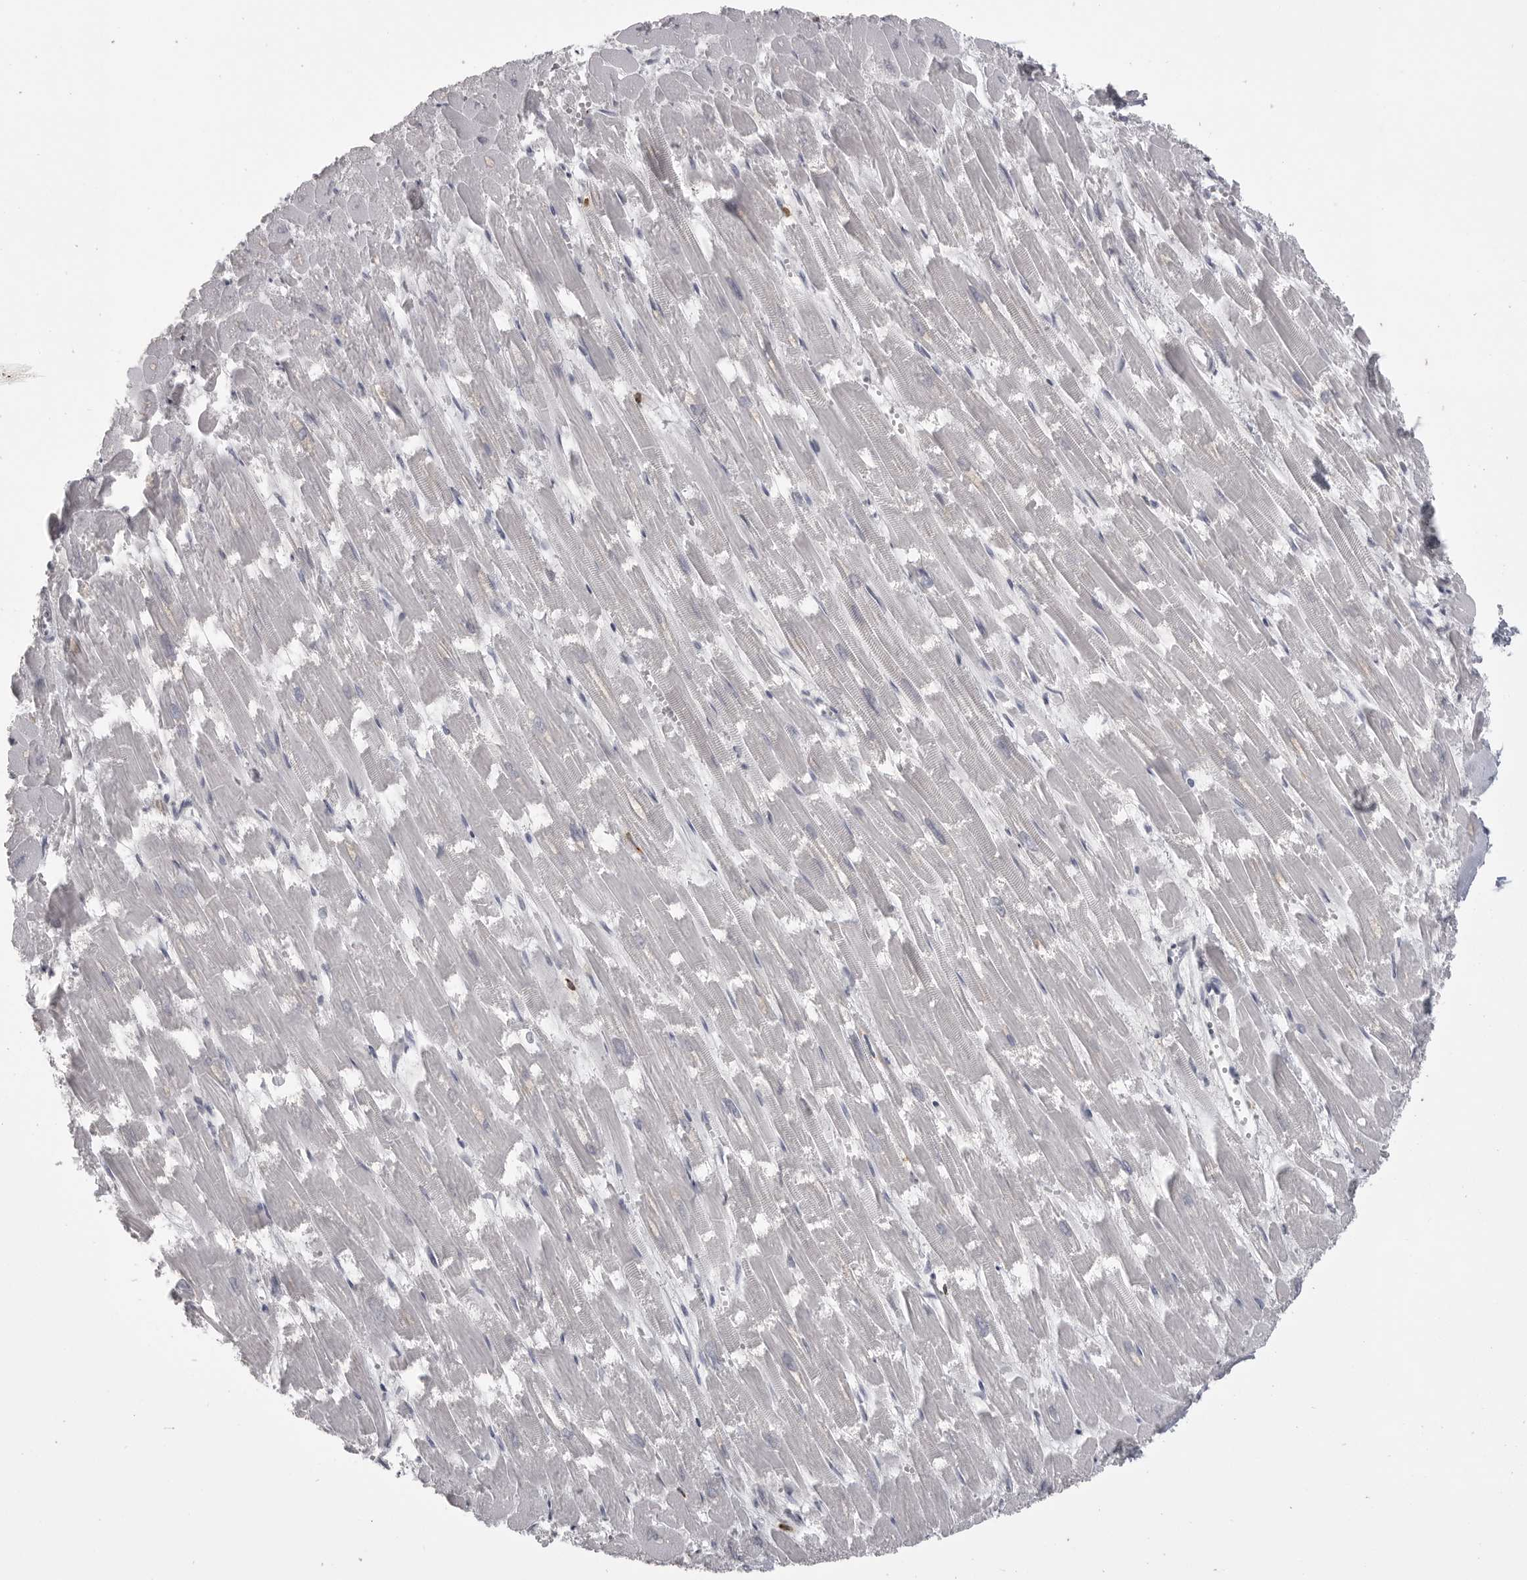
{"staining": {"intensity": "negative", "quantity": "none", "location": "none"}, "tissue": "heart muscle", "cell_type": "Cardiomyocytes", "image_type": "normal", "snomed": [{"axis": "morphology", "description": "Normal tissue, NOS"}, {"axis": "topography", "description": "Heart"}], "caption": "This image is of benign heart muscle stained with immunohistochemistry to label a protein in brown with the nuclei are counter-stained blue. There is no expression in cardiomyocytes.", "gene": "ITGAL", "patient": {"sex": "male", "age": 54}}